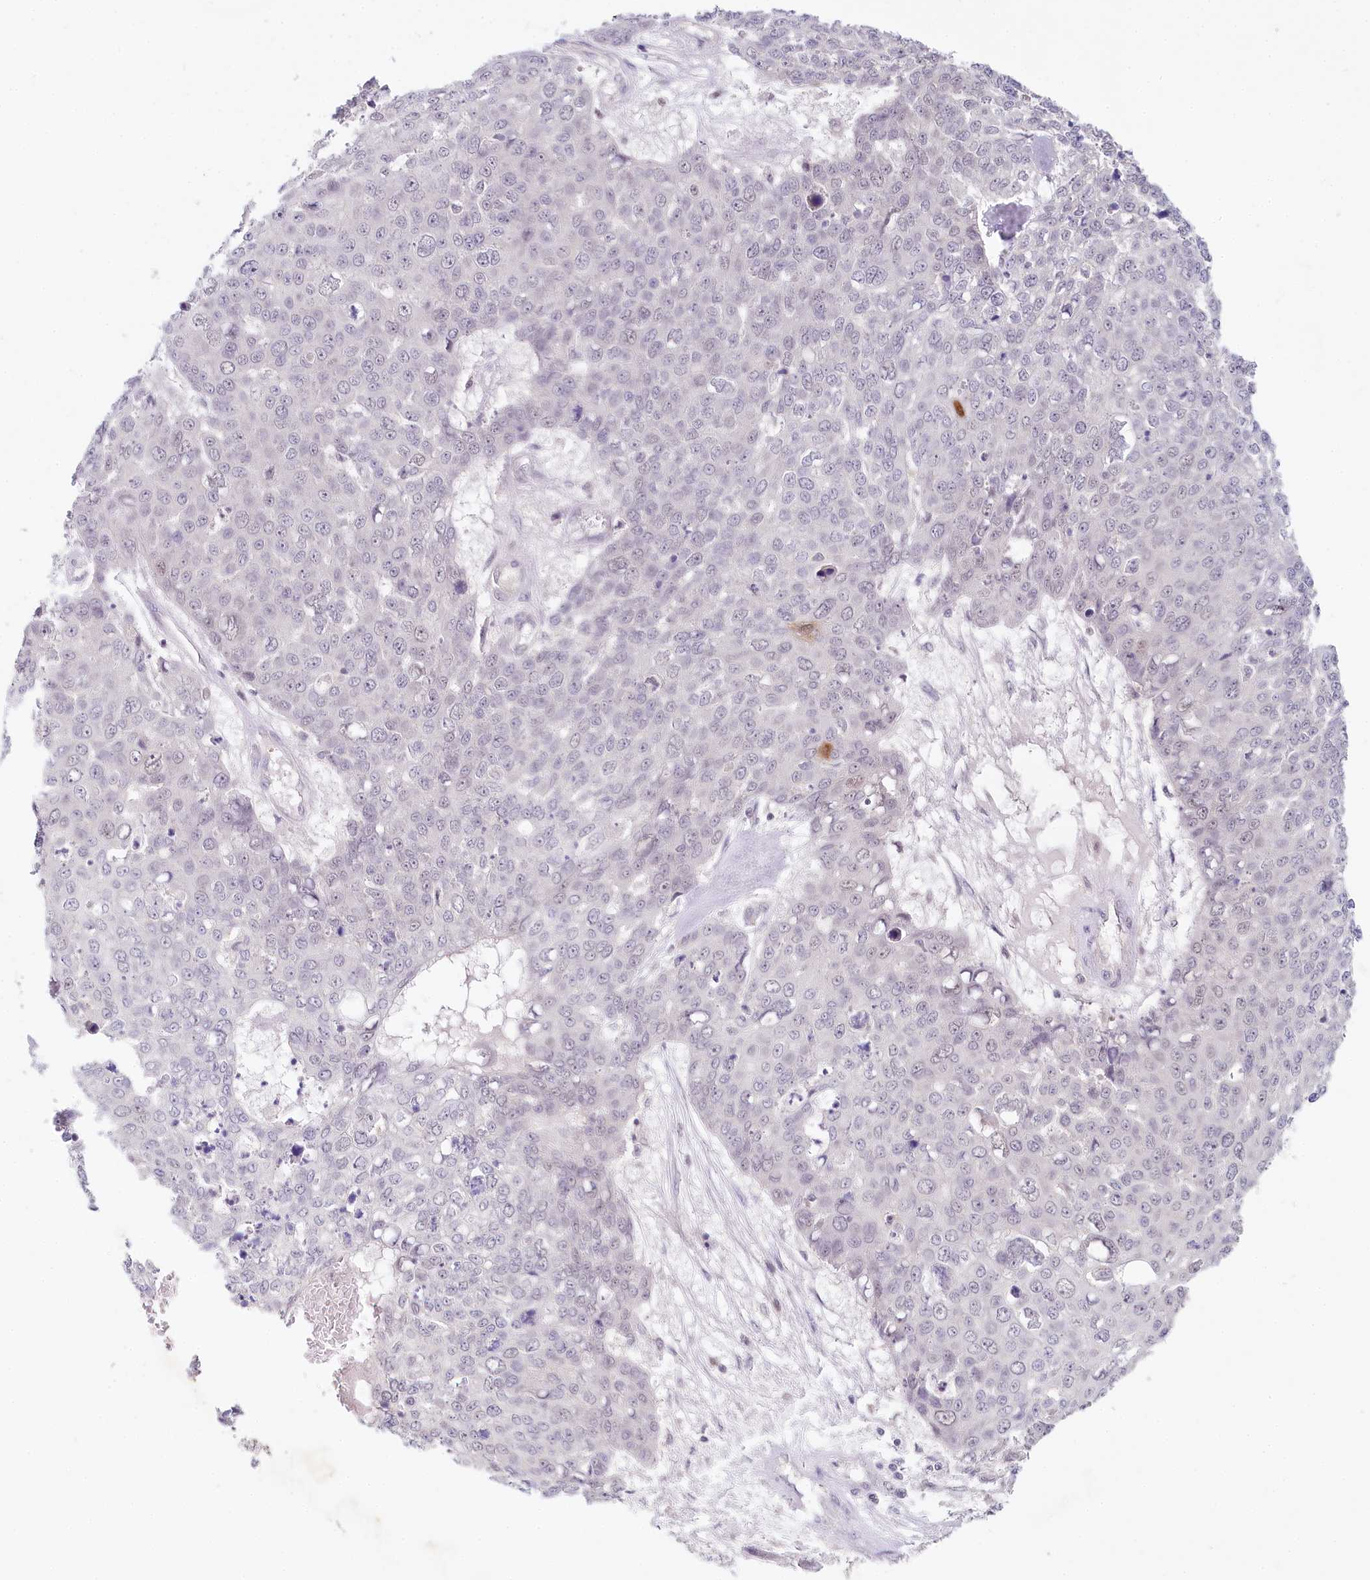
{"staining": {"intensity": "negative", "quantity": "none", "location": "none"}, "tissue": "skin cancer", "cell_type": "Tumor cells", "image_type": "cancer", "snomed": [{"axis": "morphology", "description": "Squamous cell carcinoma, NOS"}, {"axis": "topography", "description": "Skin"}], "caption": "There is no significant positivity in tumor cells of squamous cell carcinoma (skin). (Brightfield microscopy of DAB (3,3'-diaminobenzidine) IHC at high magnification).", "gene": "AMTN", "patient": {"sex": "male", "age": 71}}